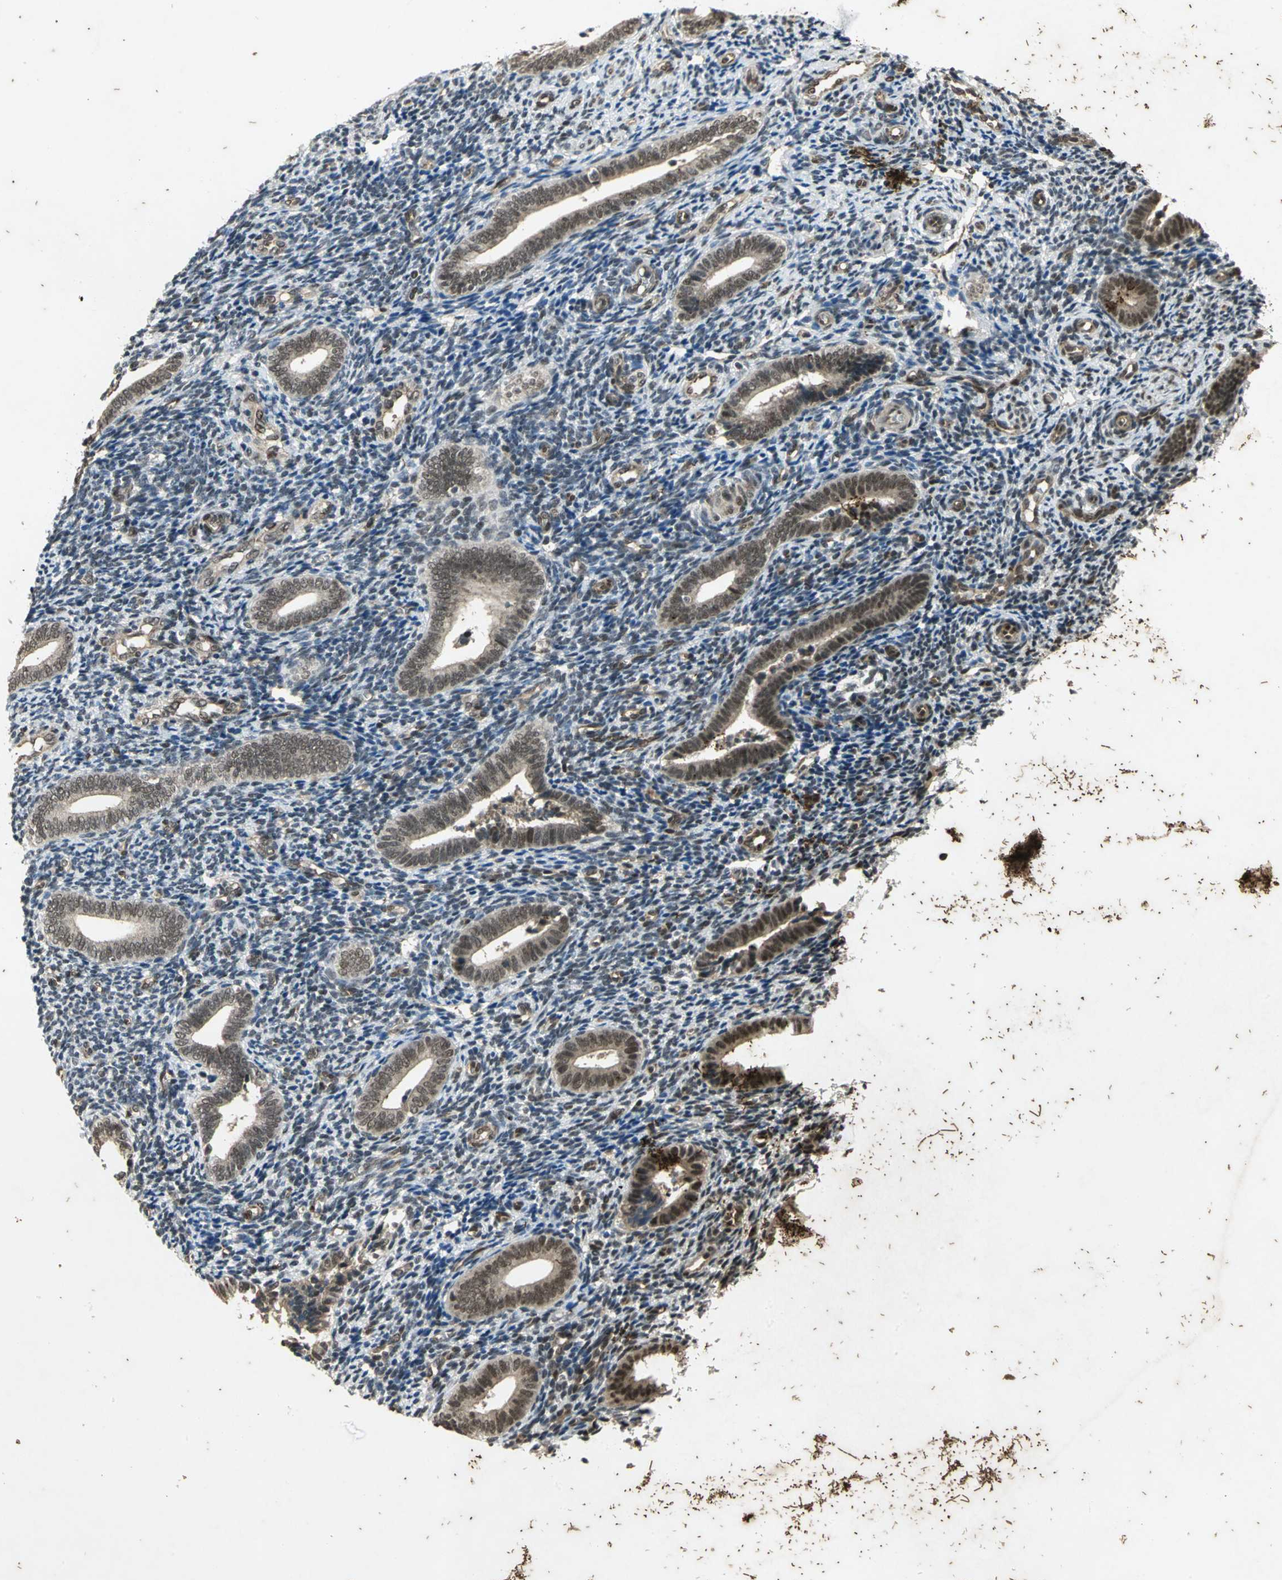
{"staining": {"intensity": "weak", "quantity": "<25%", "location": "cytoplasmic/membranous"}, "tissue": "endometrium", "cell_type": "Cells in endometrial stroma", "image_type": "normal", "snomed": [{"axis": "morphology", "description": "Normal tissue, NOS"}, {"axis": "topography", "description": "Uterus"}, {"axis": "topography", "description": "Endometrium"}], "caption": "This is an IHC photomicrograph of unremarkable human endometrium. There is no positivity in cells in endometrial stroma.", "gene": "NOTCH3", "patient": {"sex": "female", "age": 33}}